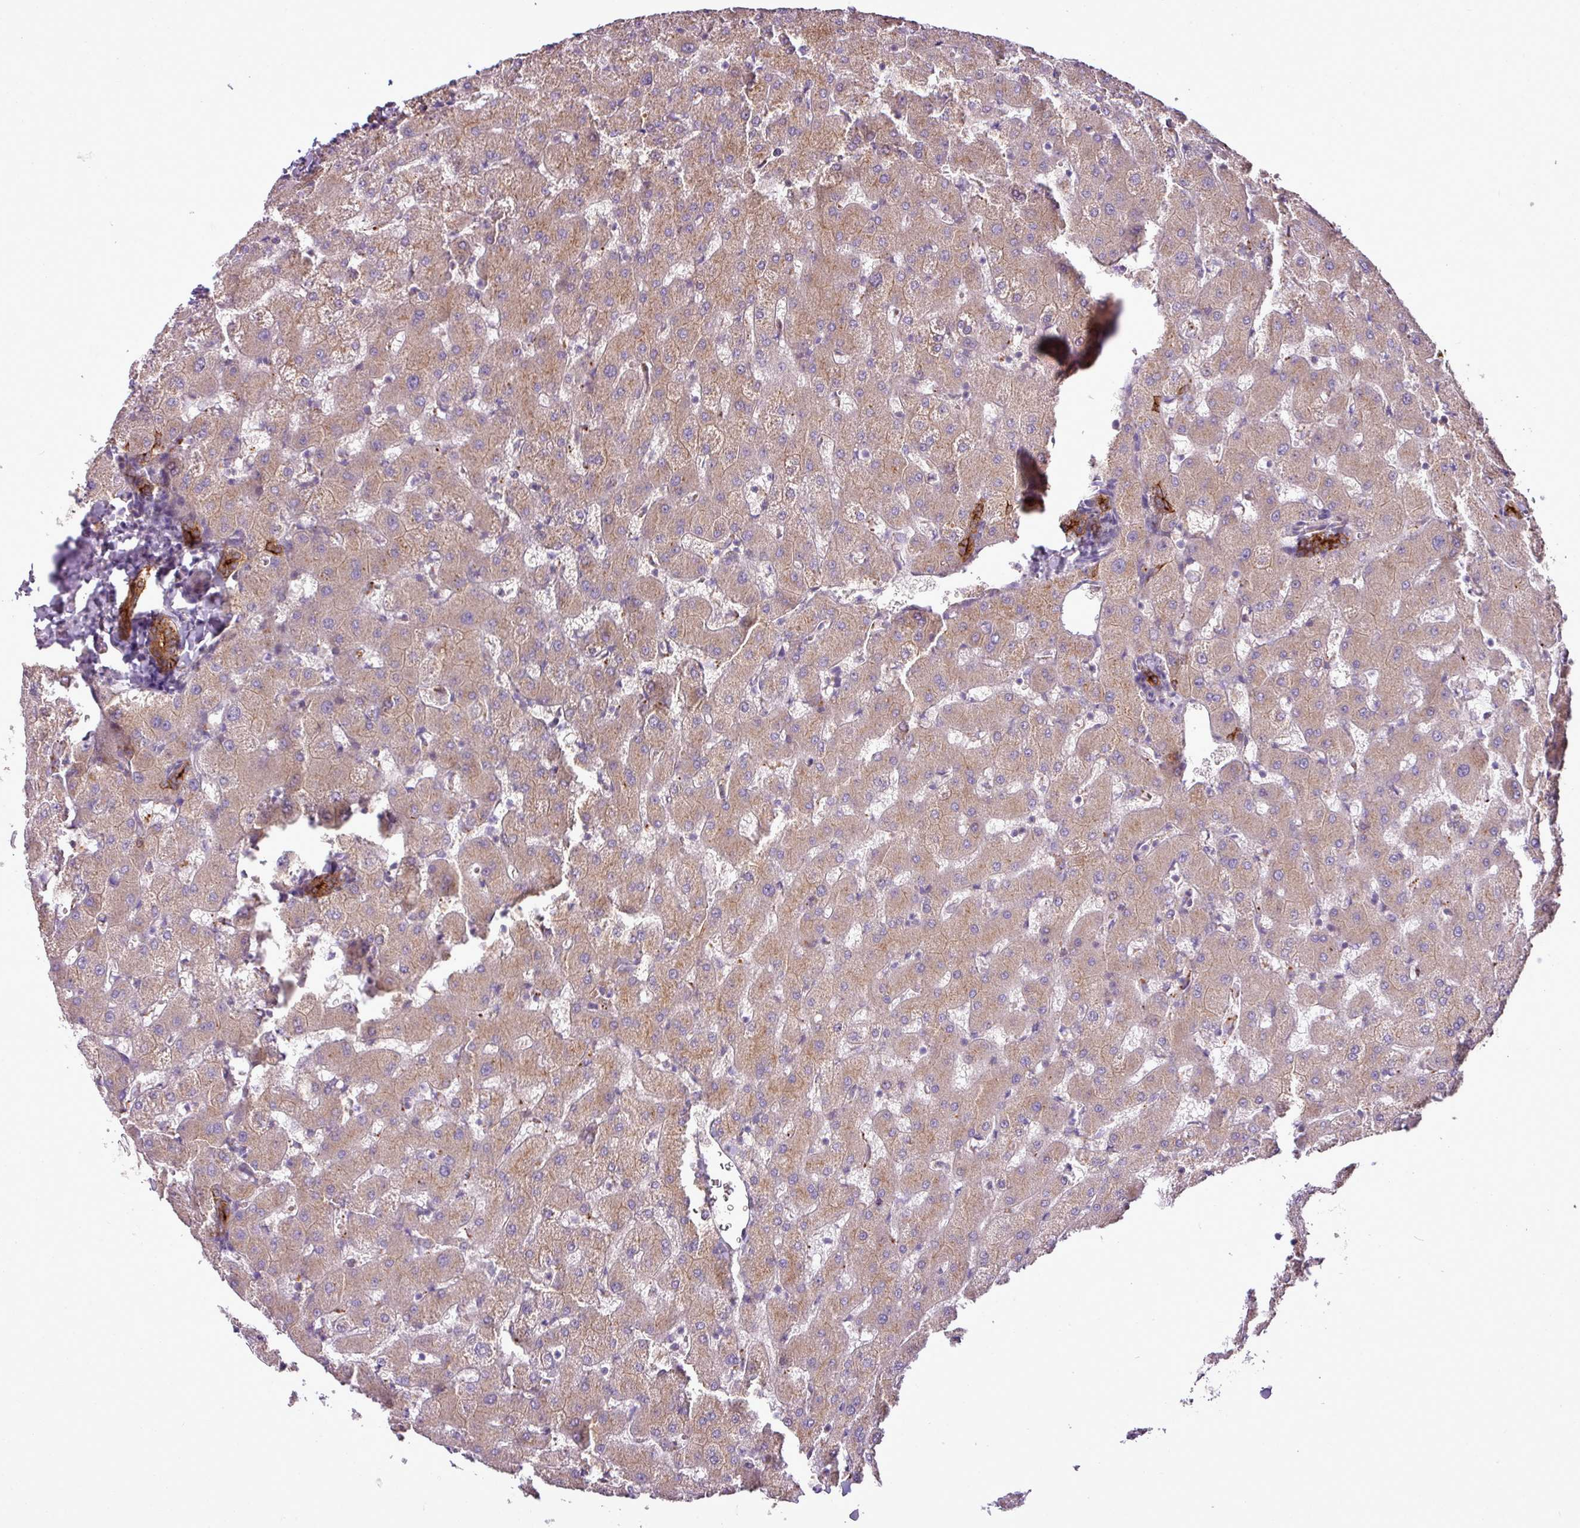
{"staining": {"intensity": "moderate", "quantity": ">75%", "location": "cytoplasmic/membranous"}, "tissue": "liver", "cell_type": "Cholangiocytes", "image_type": "normal", "snomed": [{"axis": "morphology", "description": "Normal tissue, NOS"}, {"axis": "topography", "description": "Liver"}], "caption": "Protein expression analysis of normal human liver reveals moderate cytoplasmic/membranous expression in approximately >75% of cholangiocytes.", "gene": "XIAP", "patient": {"sex": "female", "age": 63}}